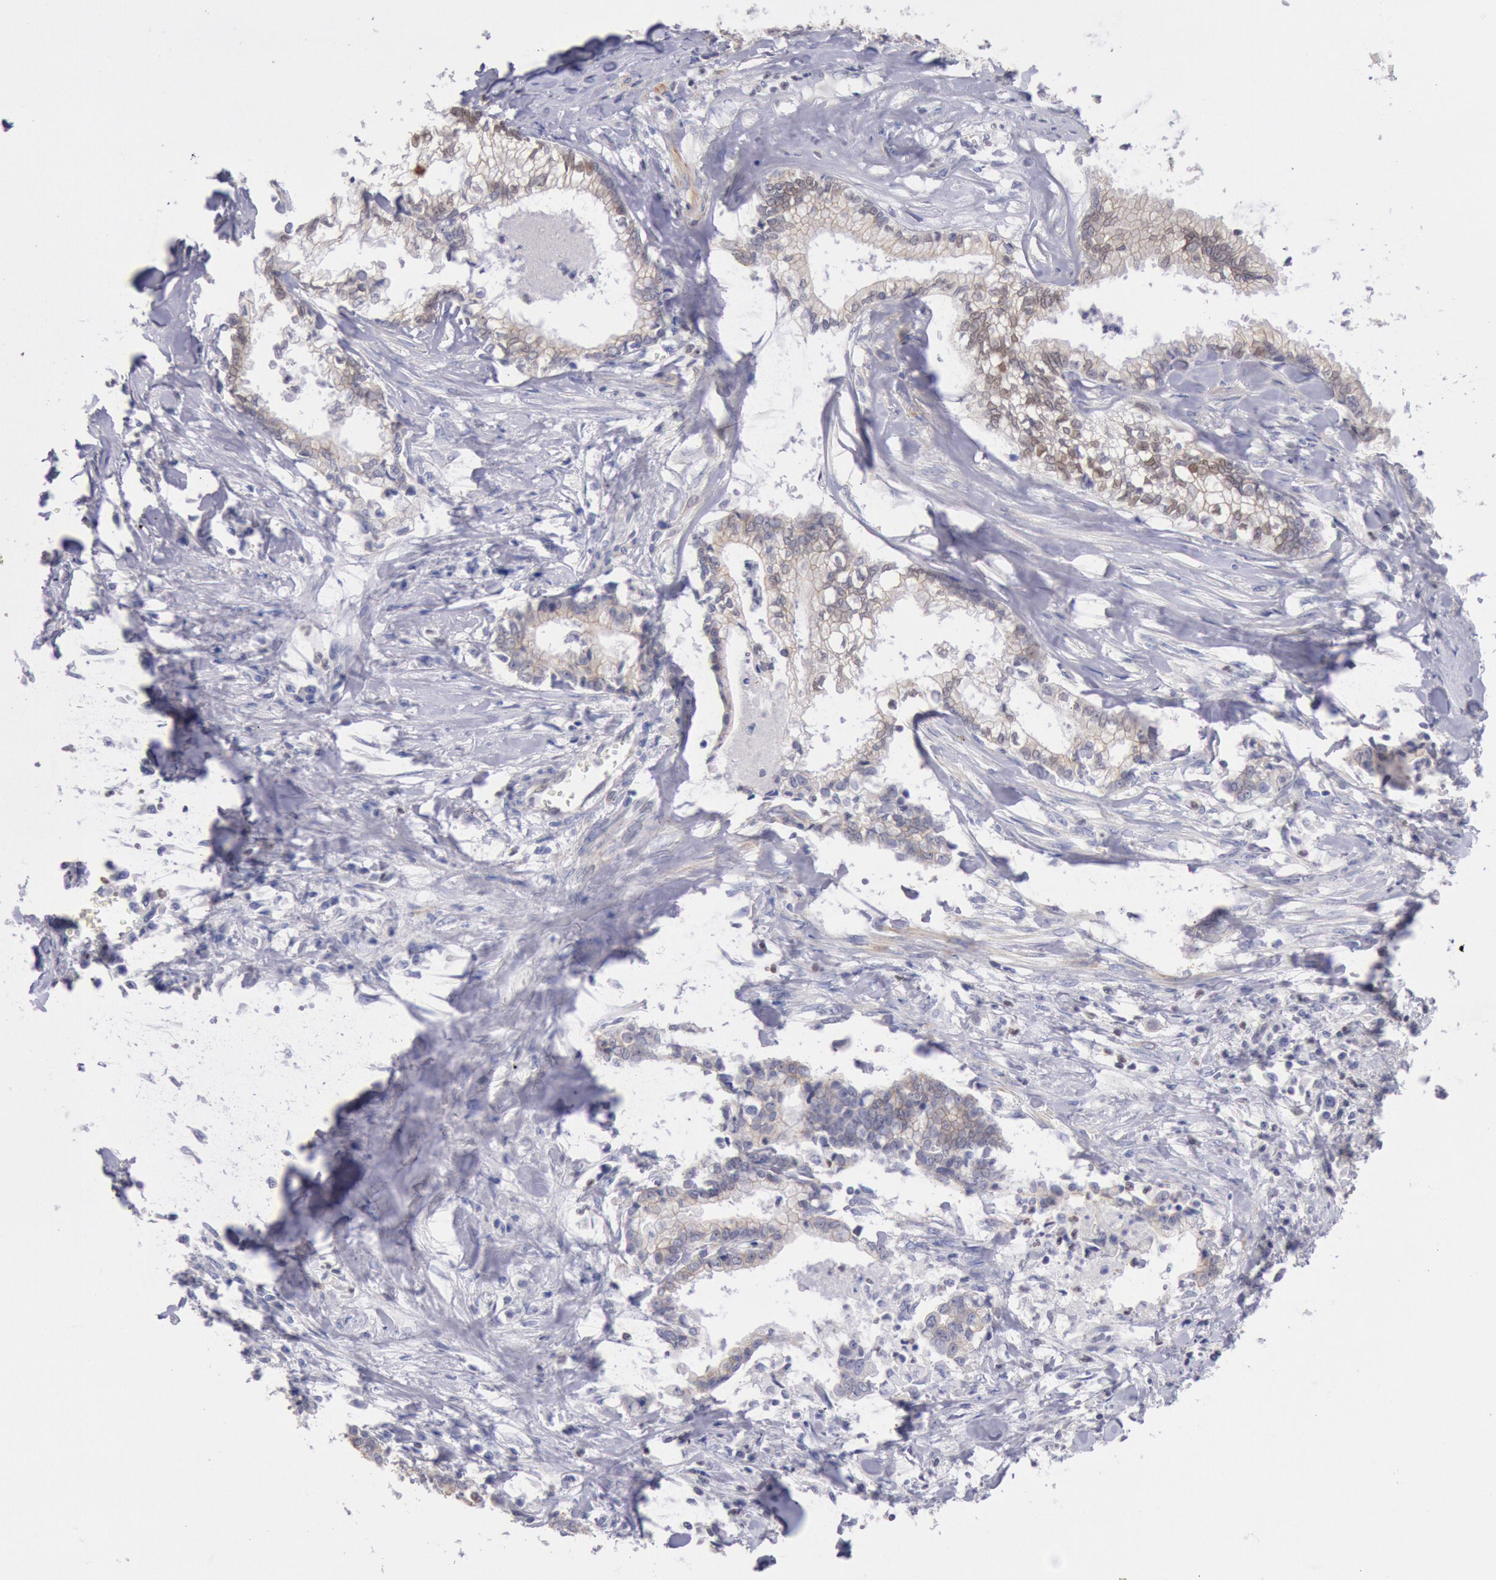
{"staining": {"intensity": "weak", "quantity": "25%-75%", "location": "cytoplasmic/membranous"}, "tissue": "liver cancer", "cell_type": "Tumor cells", "image_type": "cancer", "snomed": [{"axis": "morphology", "description": "Cholangiocarcinoma"}, {"axis": "topography", "description": "Liver"}], "caption": "Human liver cancer stained with a protein marker exhibits weak staining in tumor cells.", "gene": "RPS6KA5", "patient": {"sex": "male", "age": 57}}